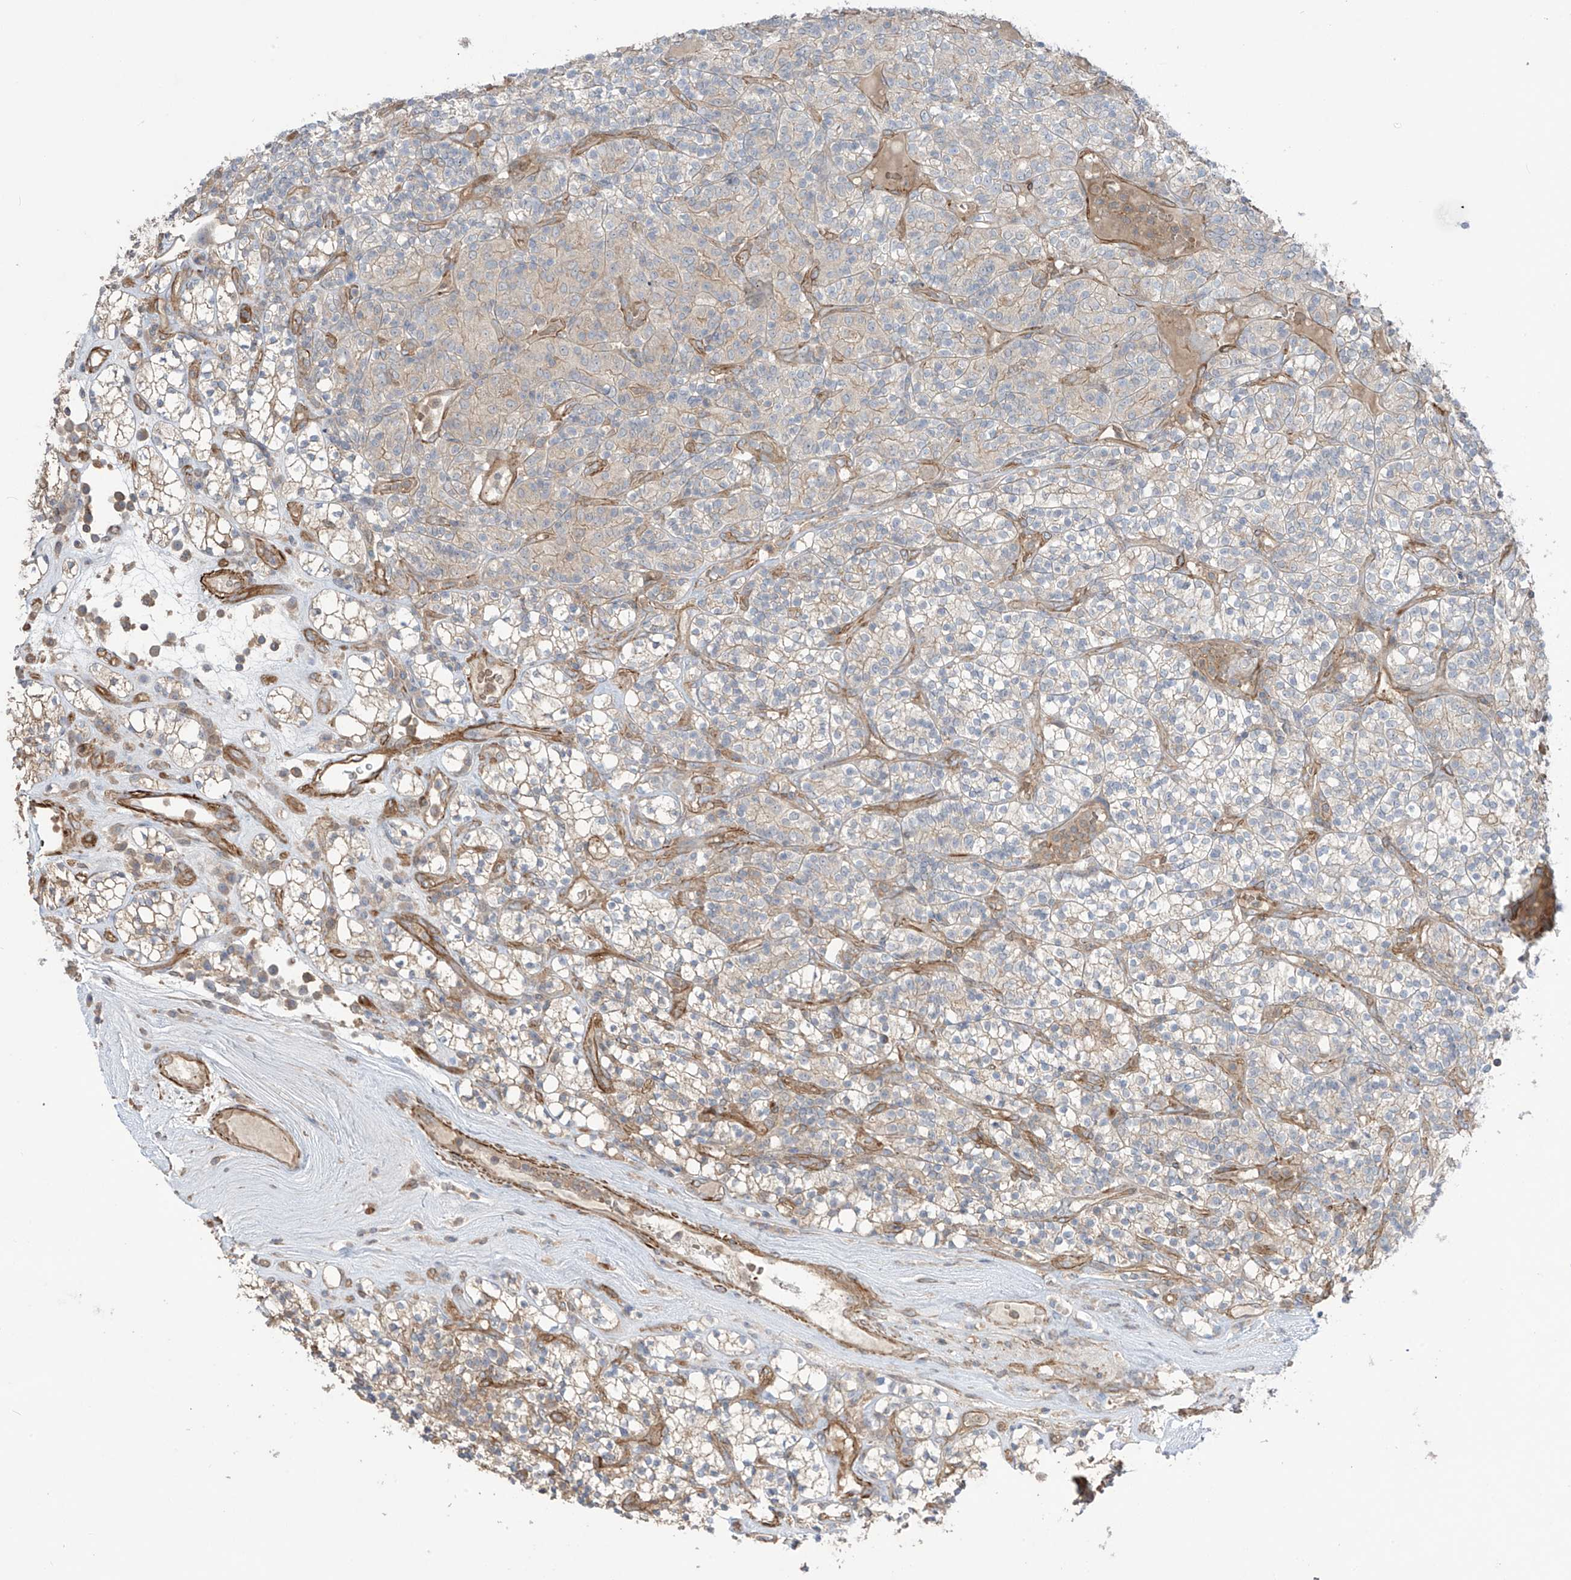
{"staining": {"intensity": "negative", "quantity": "none", "location": "none"}, "tissue": "renal cancer", "cell_type": "Tumor cells", "image_type": "cancer", "snomed": [{"axis": "morphology", "description": "Adenocarcinoma, NOS"}, {"axis": "topography", "description": "Kidney"}], "caption": "Immunohistochemistry (IHC) photomicrograph of human renal cancer (adenocarcinoma) stained for a protein (brown), which reveals no positivity in tumor cells.", "gene": "TRMU", "patient": {"sex": "male", "age": 77}}